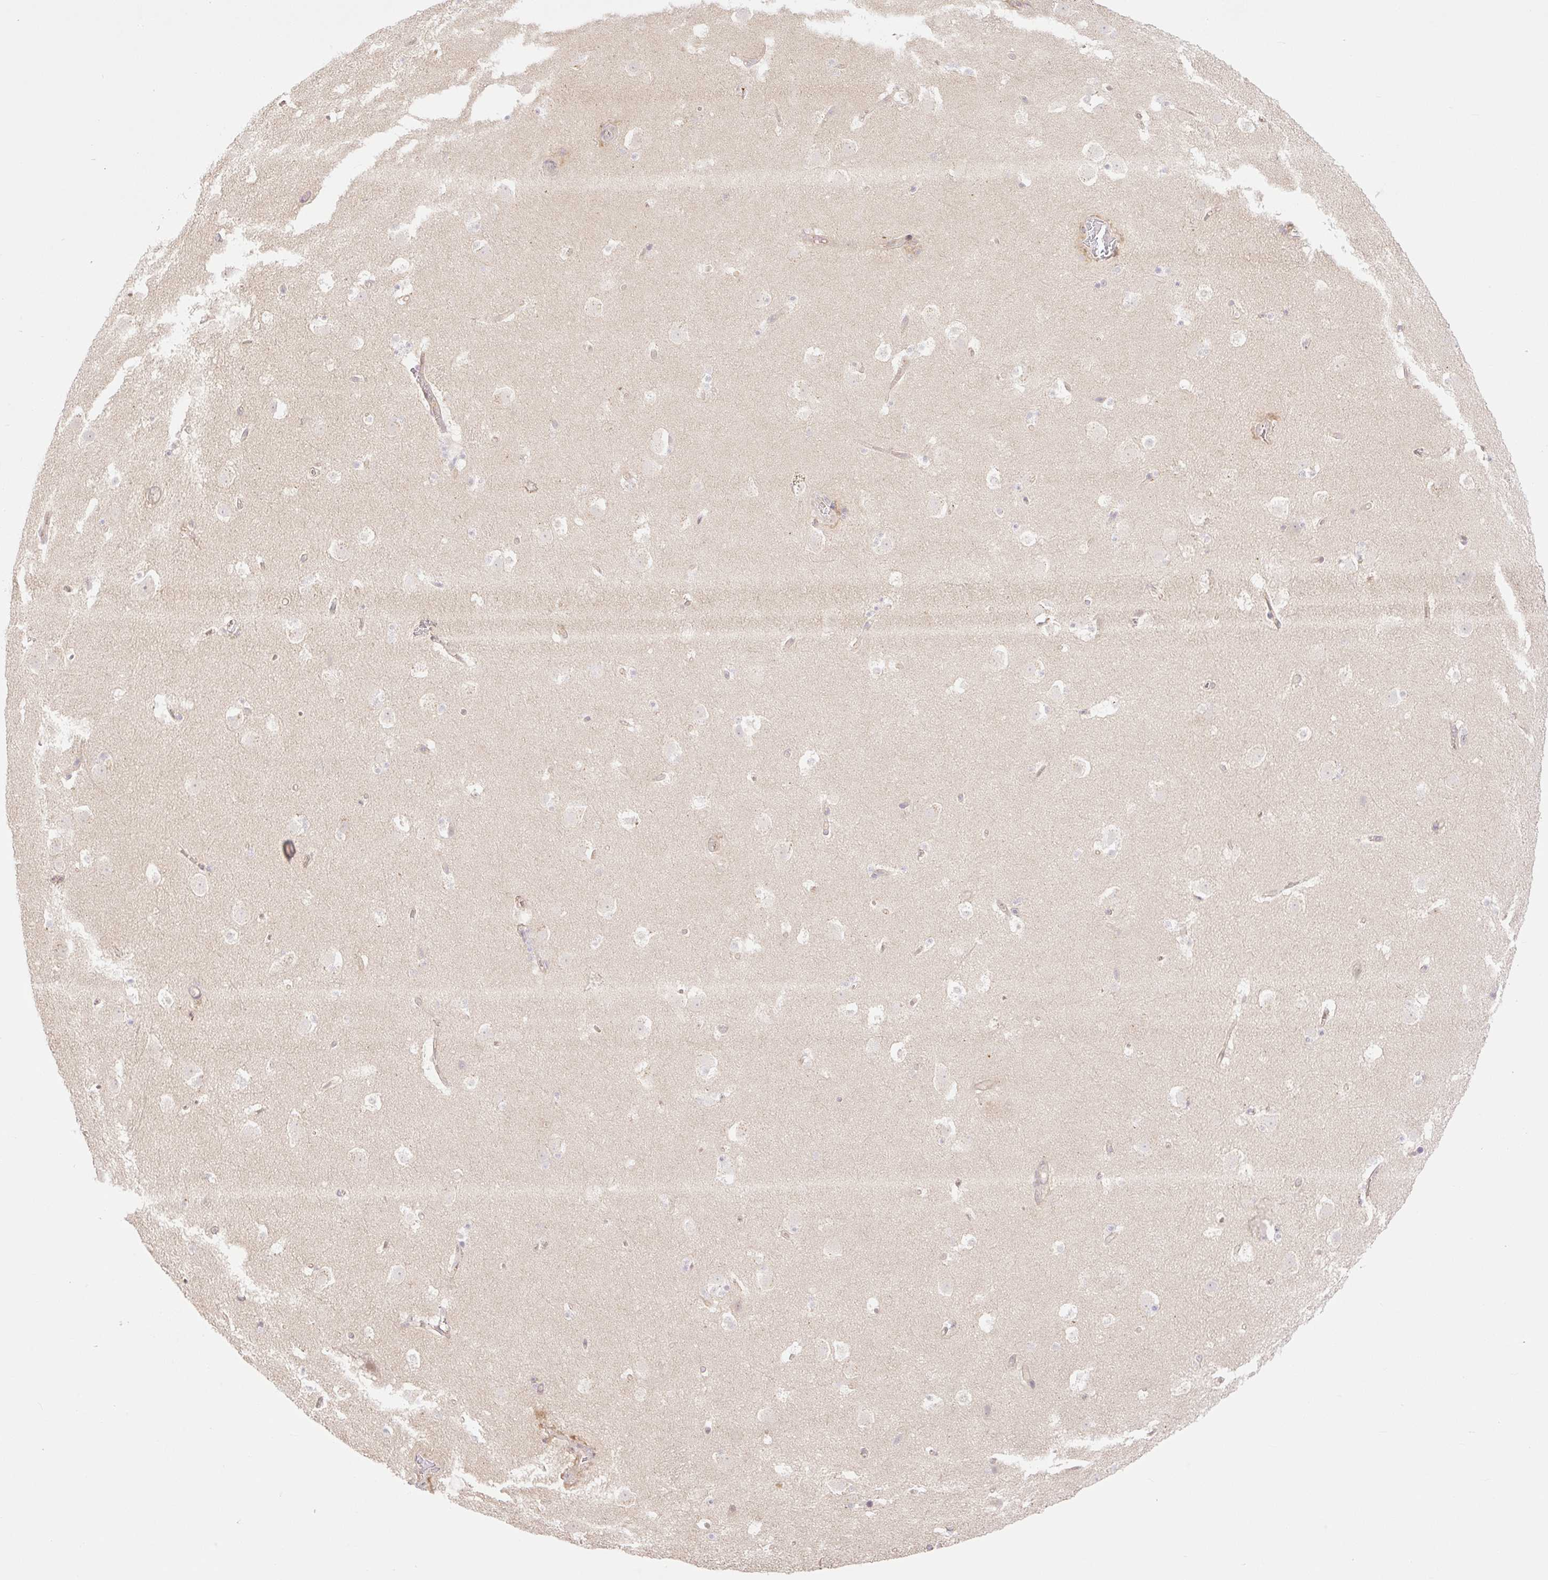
{"staining": {"intensity": "negative", "quantity": "none", "location": "none"}, "tissue": "caudate", "cell_type": "Glial cells", "image_type": "normal", "snomed": [{"axis": "morphology", "description": "Normal tissue, NOS"}, {"axis": "topography", "description": "Lateral ventricle wall"}], "caption": "Glial cells show no significant protein expression in unremarkable caudate.", "gene": "VPS25", "patient": {"sex": "male", "age": 37}}